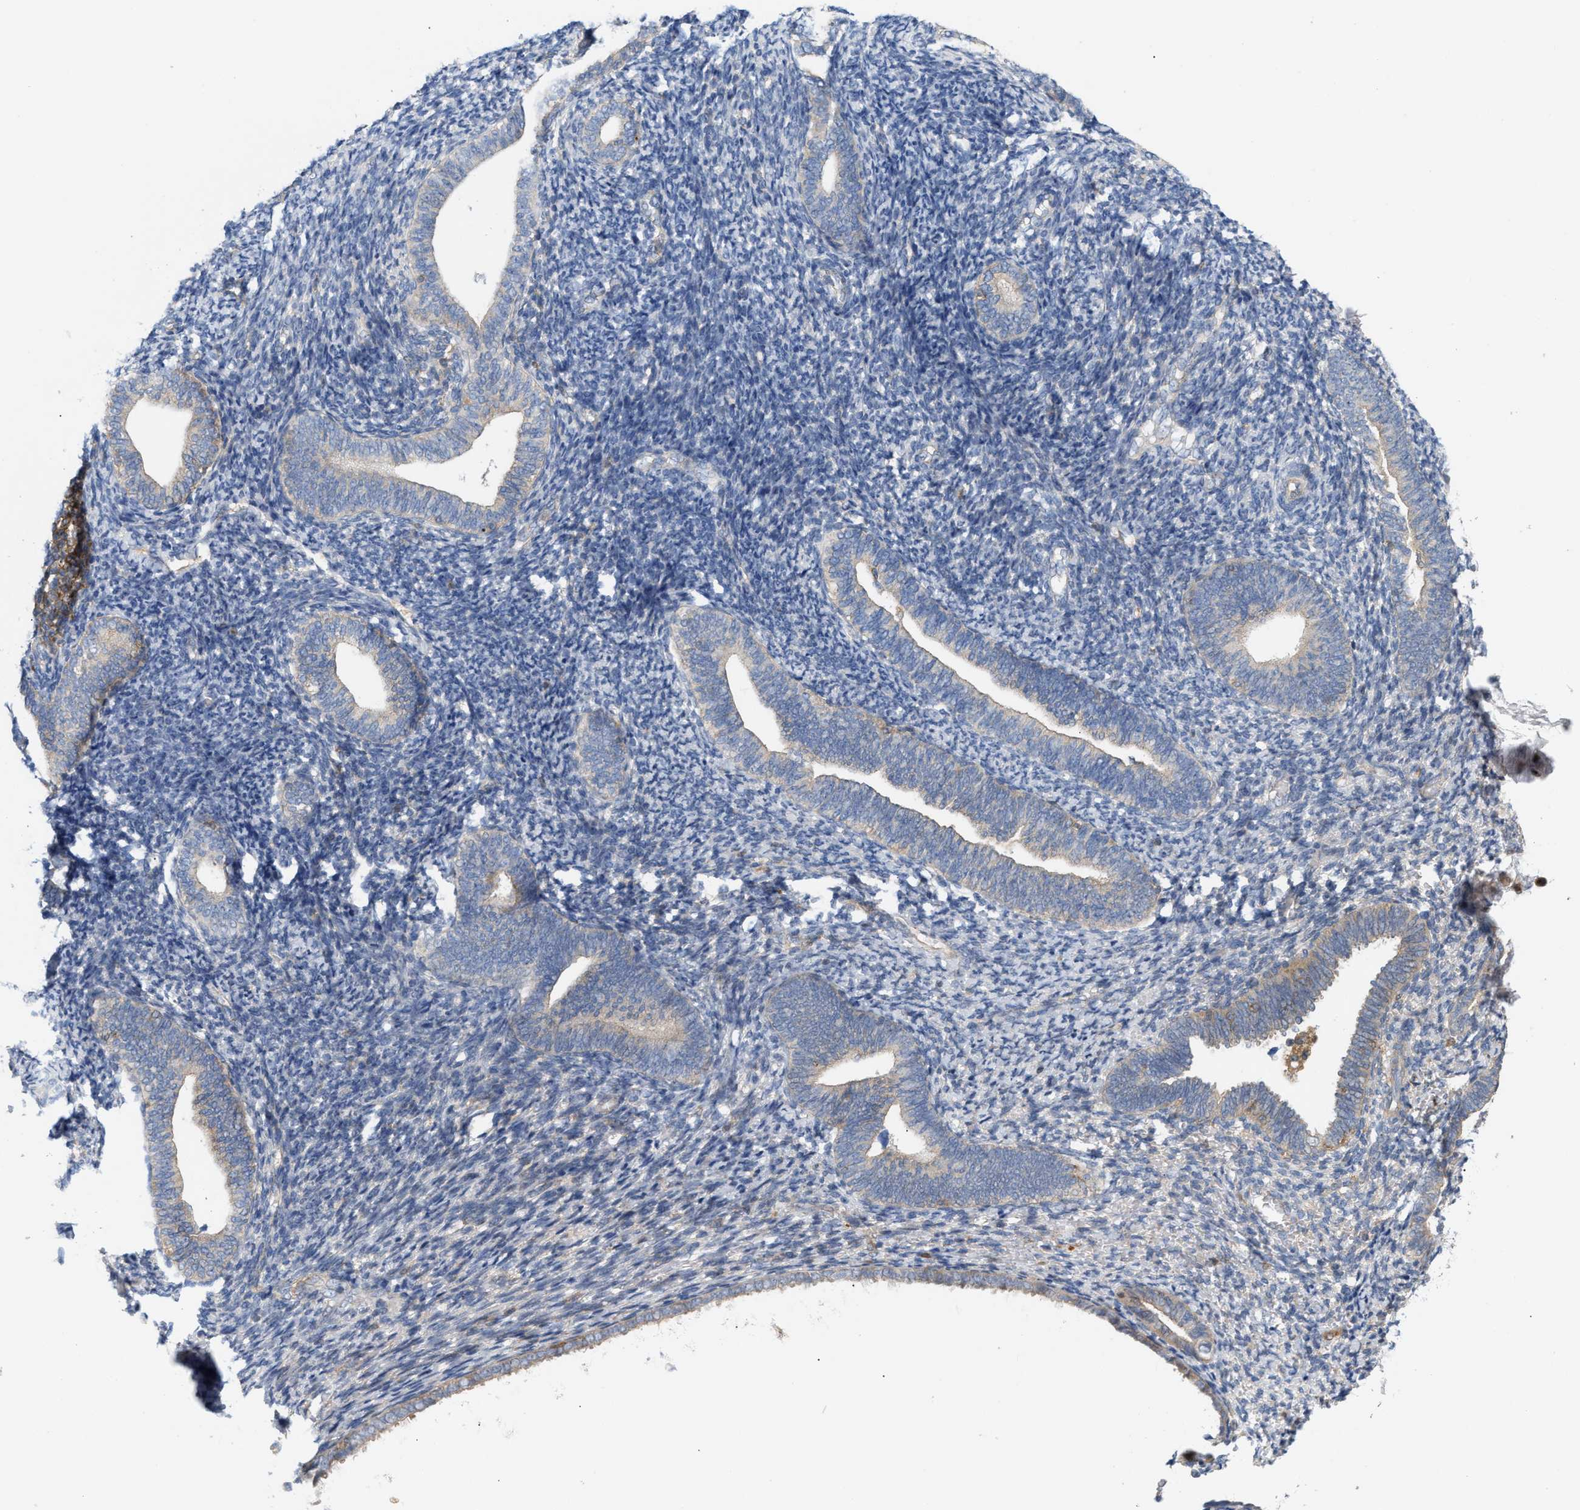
{"staining": {"intensity": "negative", "quantity": "none", "location": "none"}, "tissue": "endometrium", "cell_type": "Cells in endometrial stroma", "image_type": "normal", "snomed": [{"axis": "morphology", "description": "Normal tissue, NOS"}, {"axis": "topography", "description": "Endometrium"}], "caption": "Protein analysis of normal endometrium reveals no significant staining in cells in endometrial stroma.", "gene": "DBNL", "patient": {"sex": "female", "age": 66}}